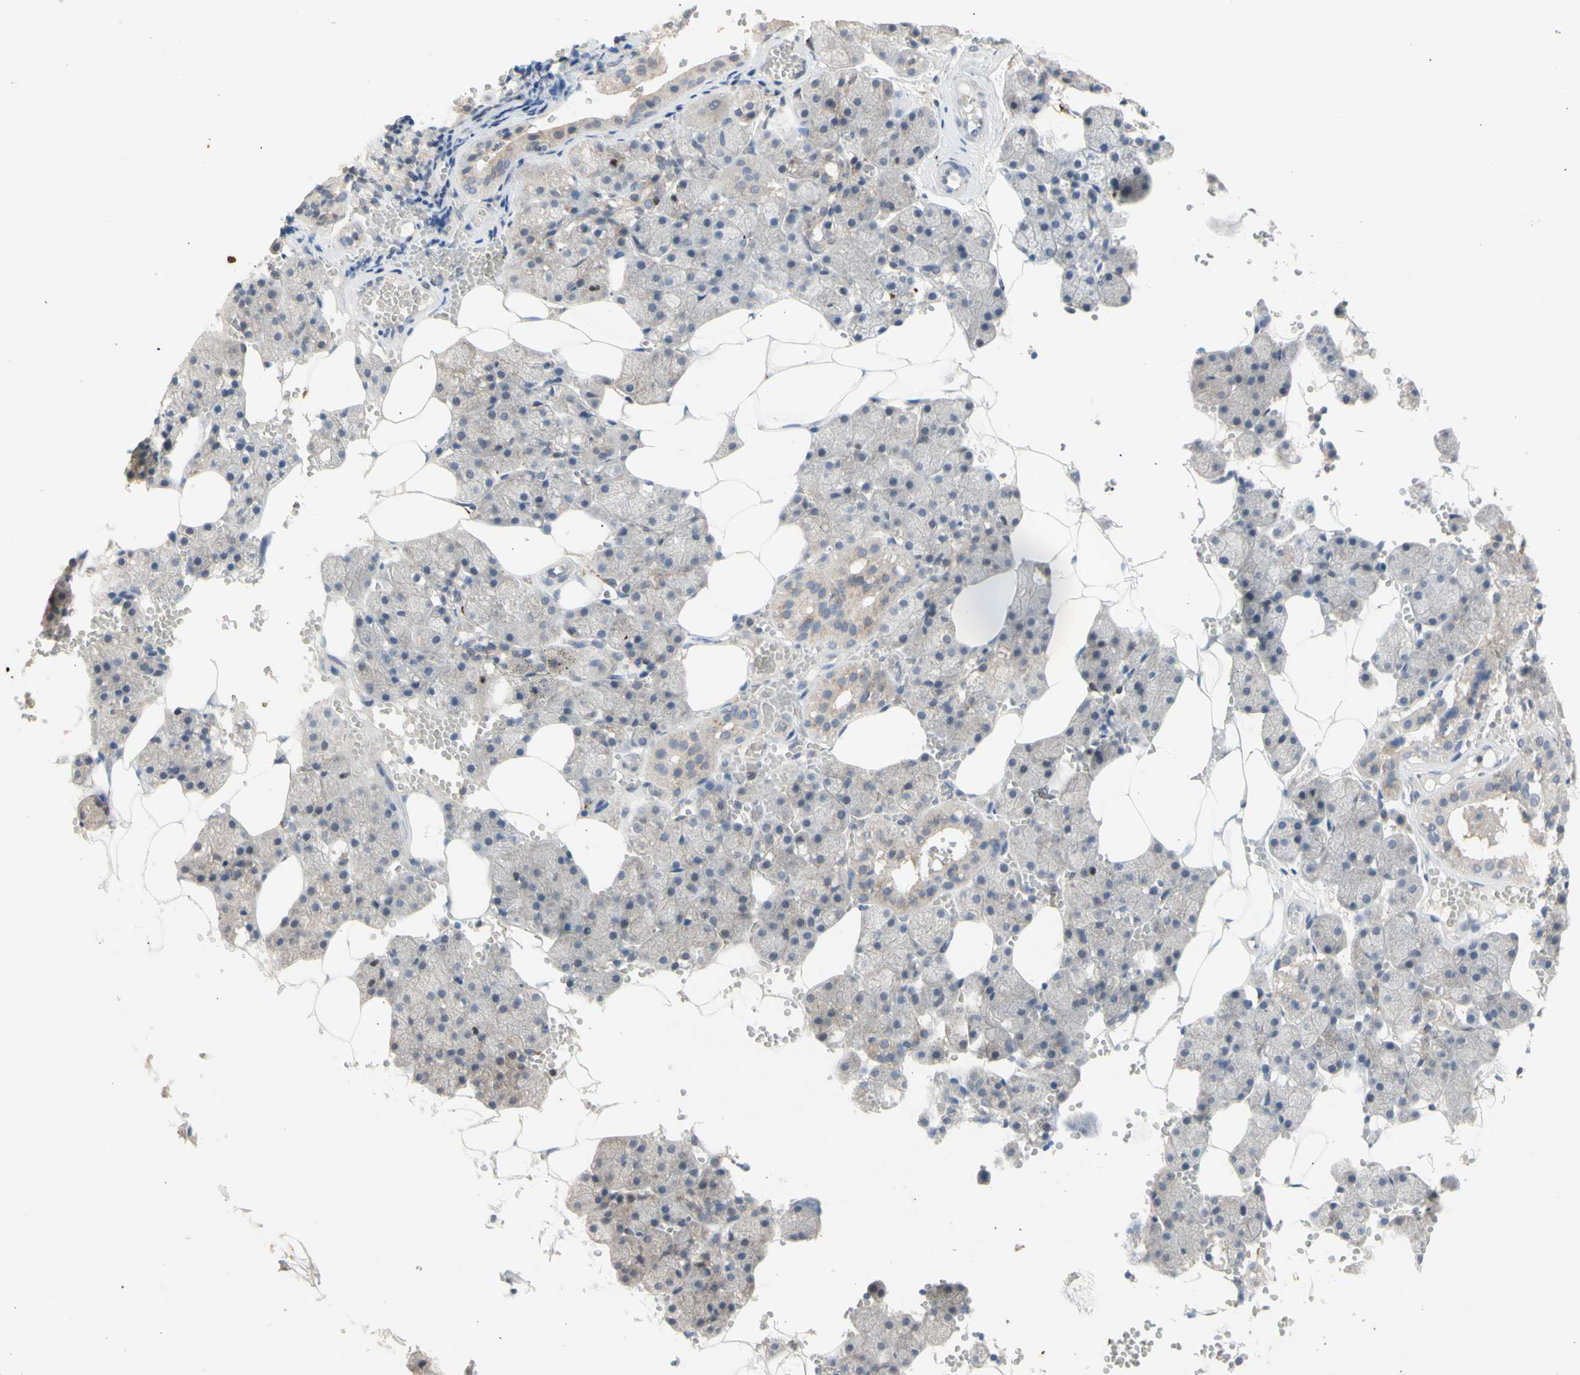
{"staining": {"intensity": "weak", "quantity": "25%-75%", "location": "cytoplasmic/membranous"}, "tissue": "salivary gland", "cell_type": "Glandular cells", "image_type": "normal", "snomed": [{"axis": "morphology", "description": "Normal tissue, NOS"}, {"axis": "topography", "description": "Salivary gland"}], "caption": "Immunohistochemistry (DAB) staining of normal human salivary gland displays weak cytoplasmic/membranous protein expression in approximately 25%-75% of glandular cells.", "gene": "NLRP1", "patient": {"sex": "male", "age": 62}}